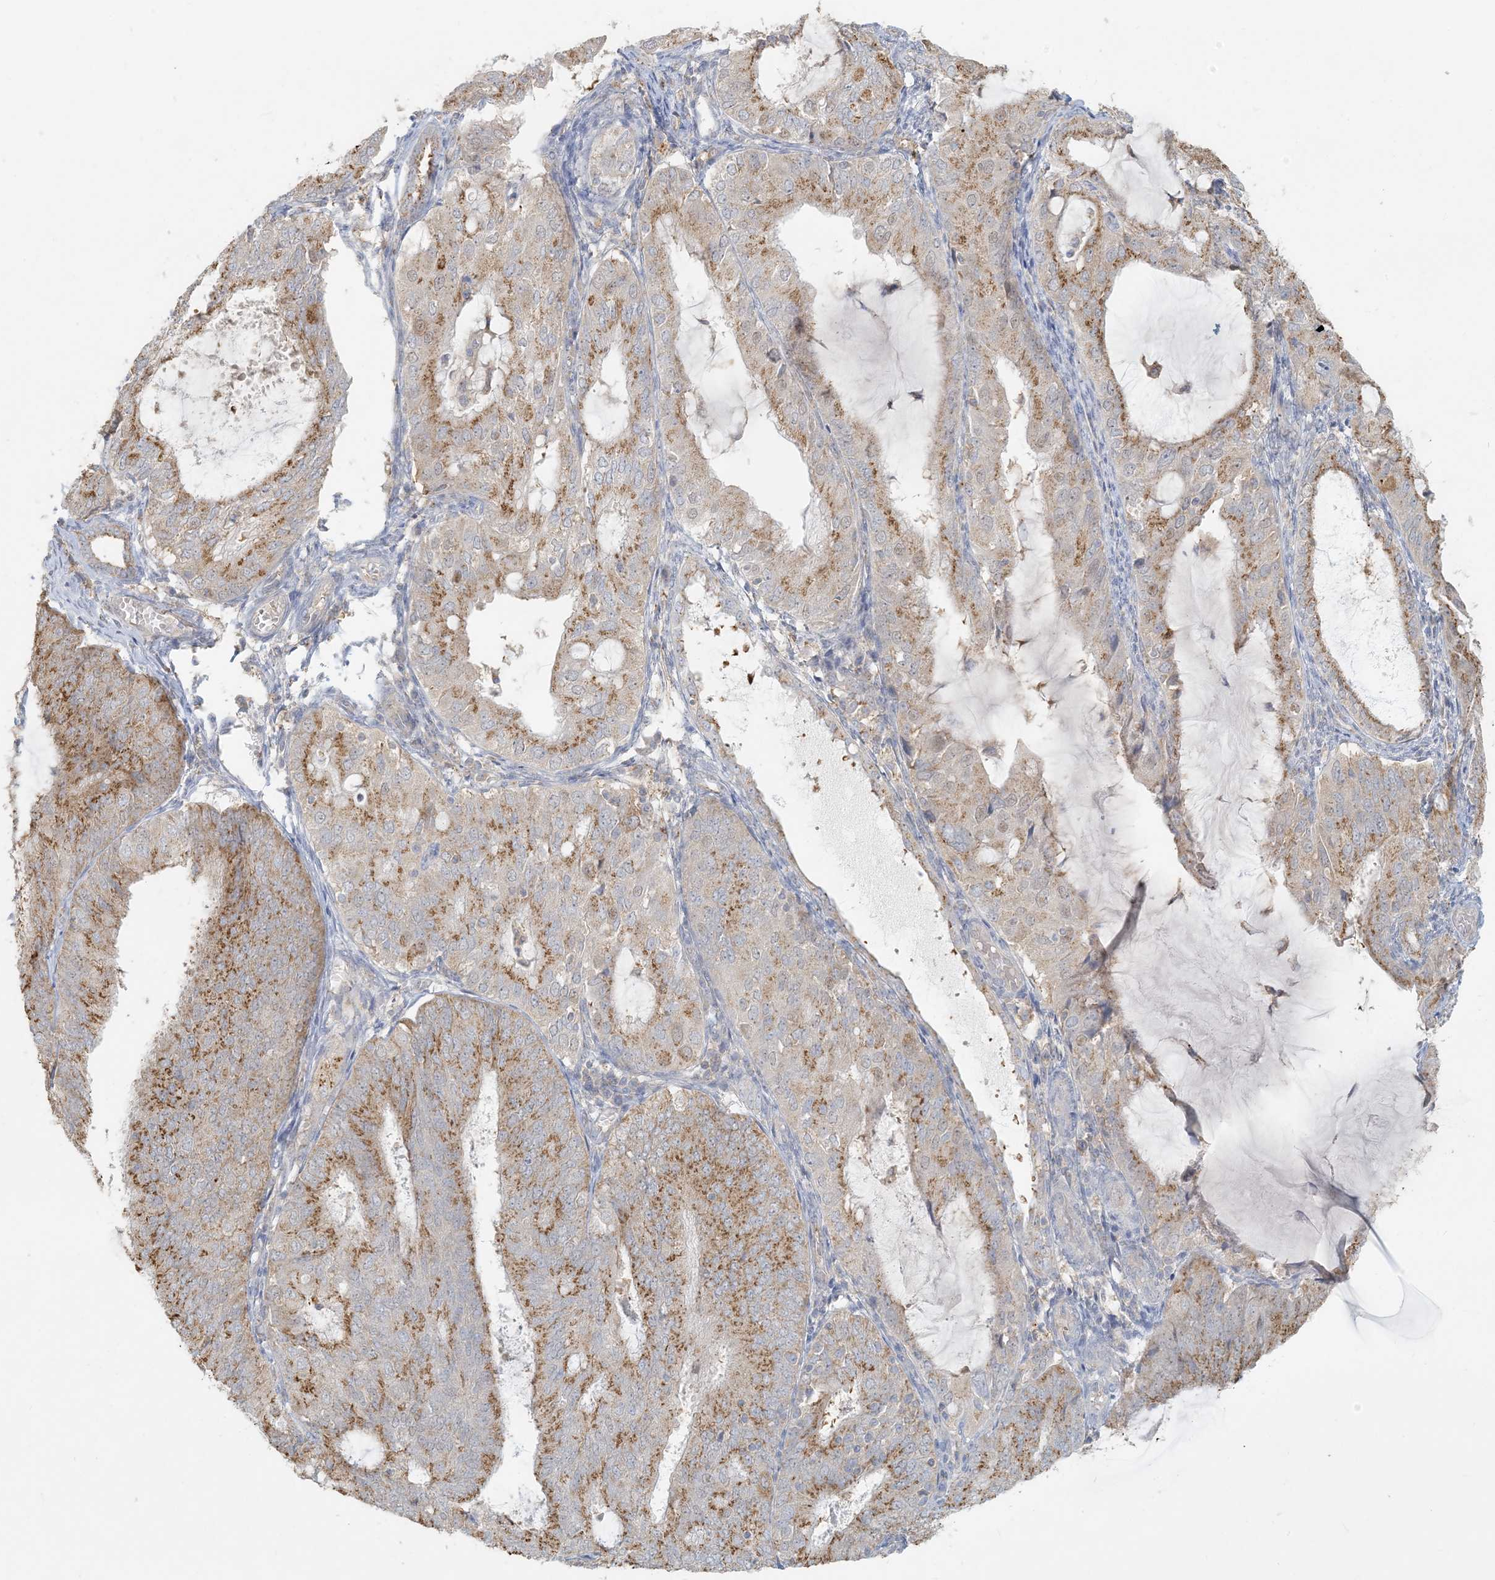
{"staining": {"intensity": "moderate", "quantity": ">75%", "location": "cytoplasmic/membranous"}, "tissue": "endometrial cancer", "cell_type": "Tumor cells", "image_type": "cancer", "snomed": [{"axis": "morphology", "description": "Adenocarcinoma, NOS"}, {"axis": "topography", "description": "Endometrium"}], "caption": "Endometrial adenocarcinoma stained with DAB IHC shows medium levels of moderate cytoplasmic/membranous positivity in approximately >75% of tumor cells. Using DAB (brown) and hematoxylin (blue) stains, captured at high magnification using brightfield microscopy.", "gene": "HACL1", "patient": {"sex": "female", "age": 81}}